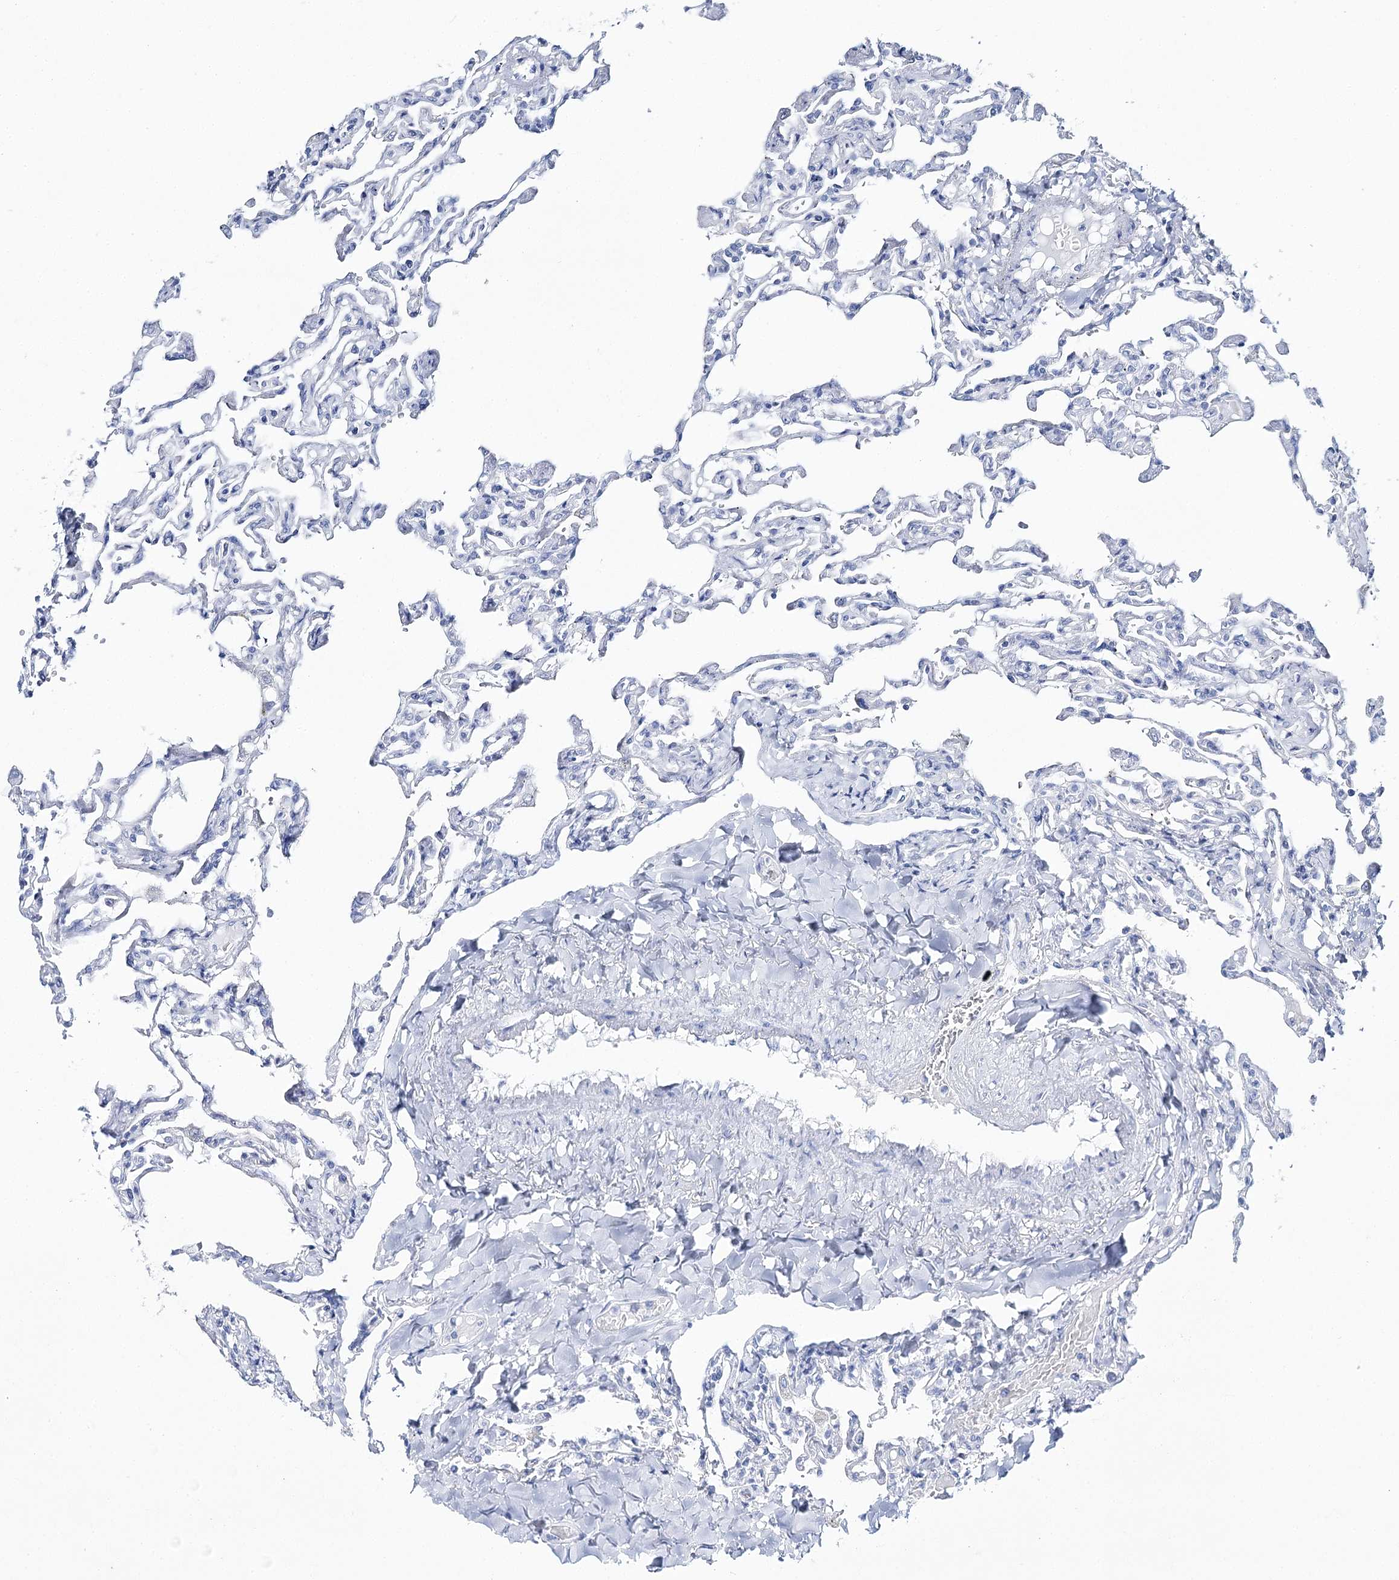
{"staining": {"intensity": "negative", "quantity": "none", "location": "none"}, "tissue": "lung", "cell_type": "Alveolar cells", "image_type": "normal", "snomed": [{"axis": "morphology", "description": "Normal tissue, NOS"}, {"axis": "topography", "description": "Lung"}], "caption": "This is an immunohistochemistry histopathology image of unremarkable human lung. There is no staining in alveolar cells.", "gene": "CSN3", "patient": {"sex": "male", "age": 21}}